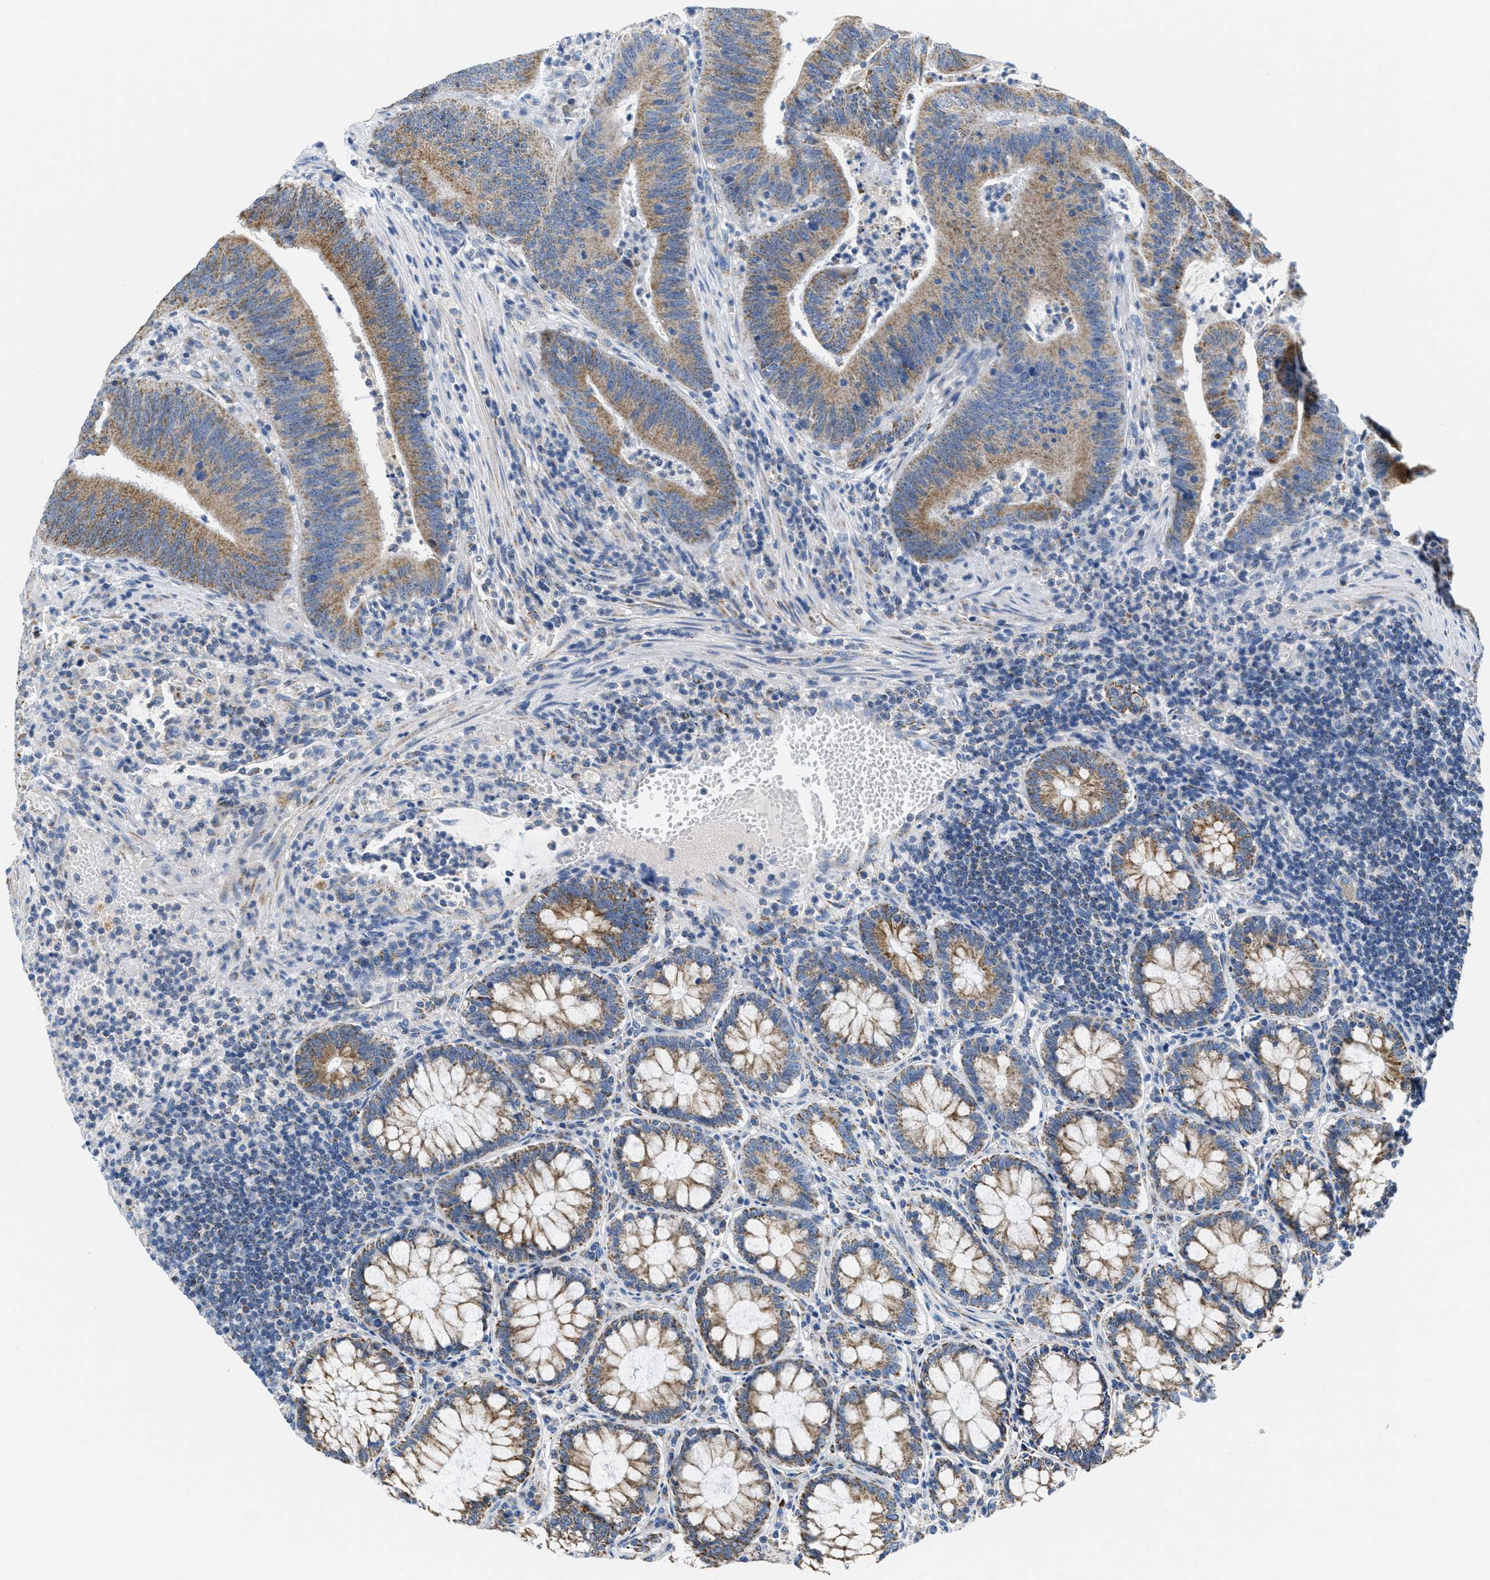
{"staining": {"intensity": "moderate", "quantity": ">75%", "location": "cytoplasmic/membranous"}, "tissue": "colorectal cancer", "cell_type": "Tumor cells", "image_type": "cancer", "snomed": [{"axis": "morphology", "description": "Normal tissue, NOS"}, {"axis": "morphology", "description": "Adenocarcinoma, NOS"}, {"axis": "topography", "description": "Rectum"}], "caption": "The micrograph shows immunohistochemical staining of adenocarcinoma (colorectal). There is moderate cytoplasmic/membranous staining is seen in approximately >75% of tumor cells. Using DAB (brown) and hematoxylin (blue) stains, captured at high magnification using brightfield microscopy.", "gene": "KCNJ5", "patient": {"sex": "female", "age": 66}}